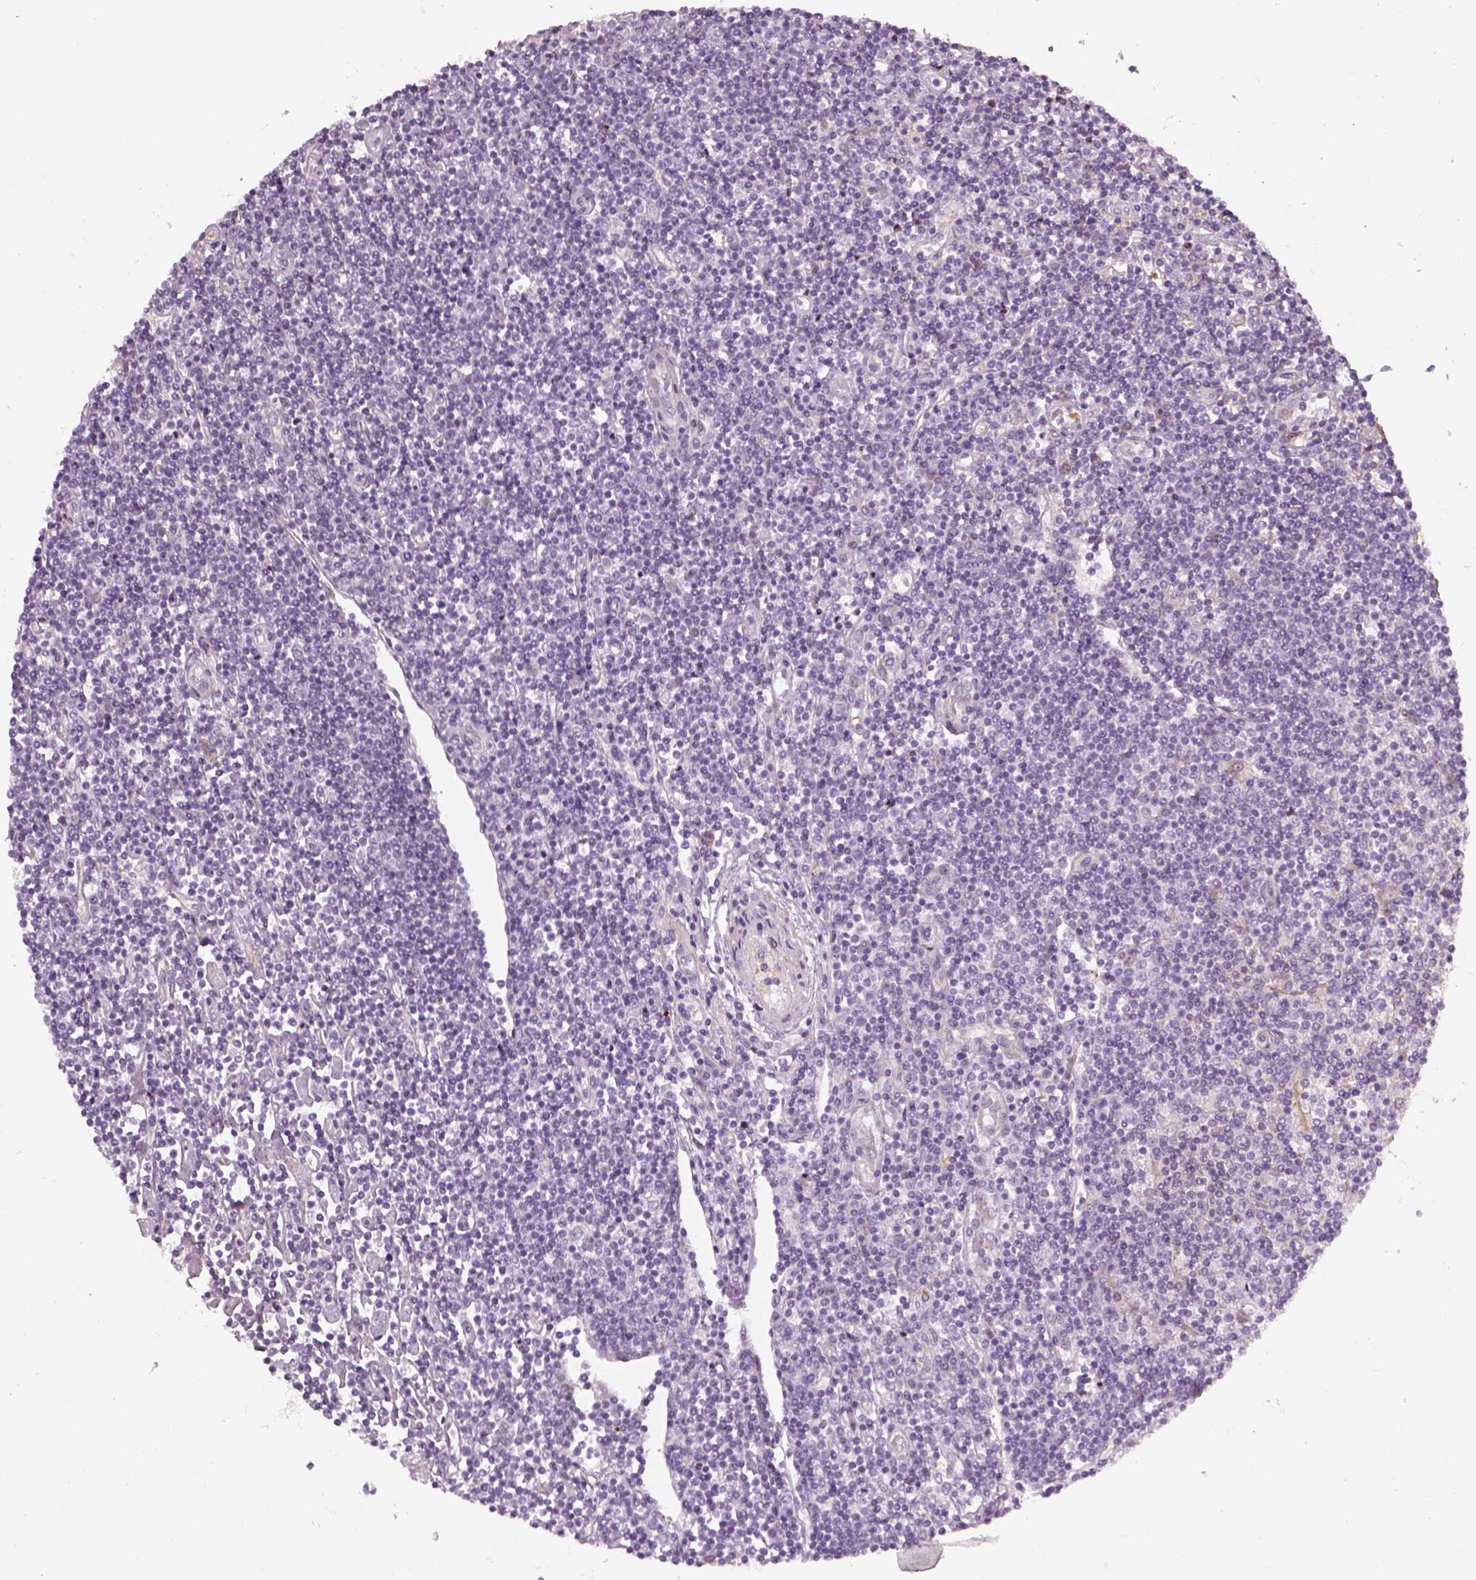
{"staining": {"intensity": "negative", "quantity": "none", "location": "none"}, "tissue": "lymphoma", "cell_type": "Tumor cells", "image_type": "cancer", "snomed": [{"axis": "morphology", "description": "Hodgkin's disease, NOS"}, {"axis": "topography", "description": "Lymph node"}], "caption": "Photomicrograph shows no protein expression in tumor cells of lymphoma tissue.", "gene": "PABPC1L2B", "patient": {"sex": "male", "age": 40}}